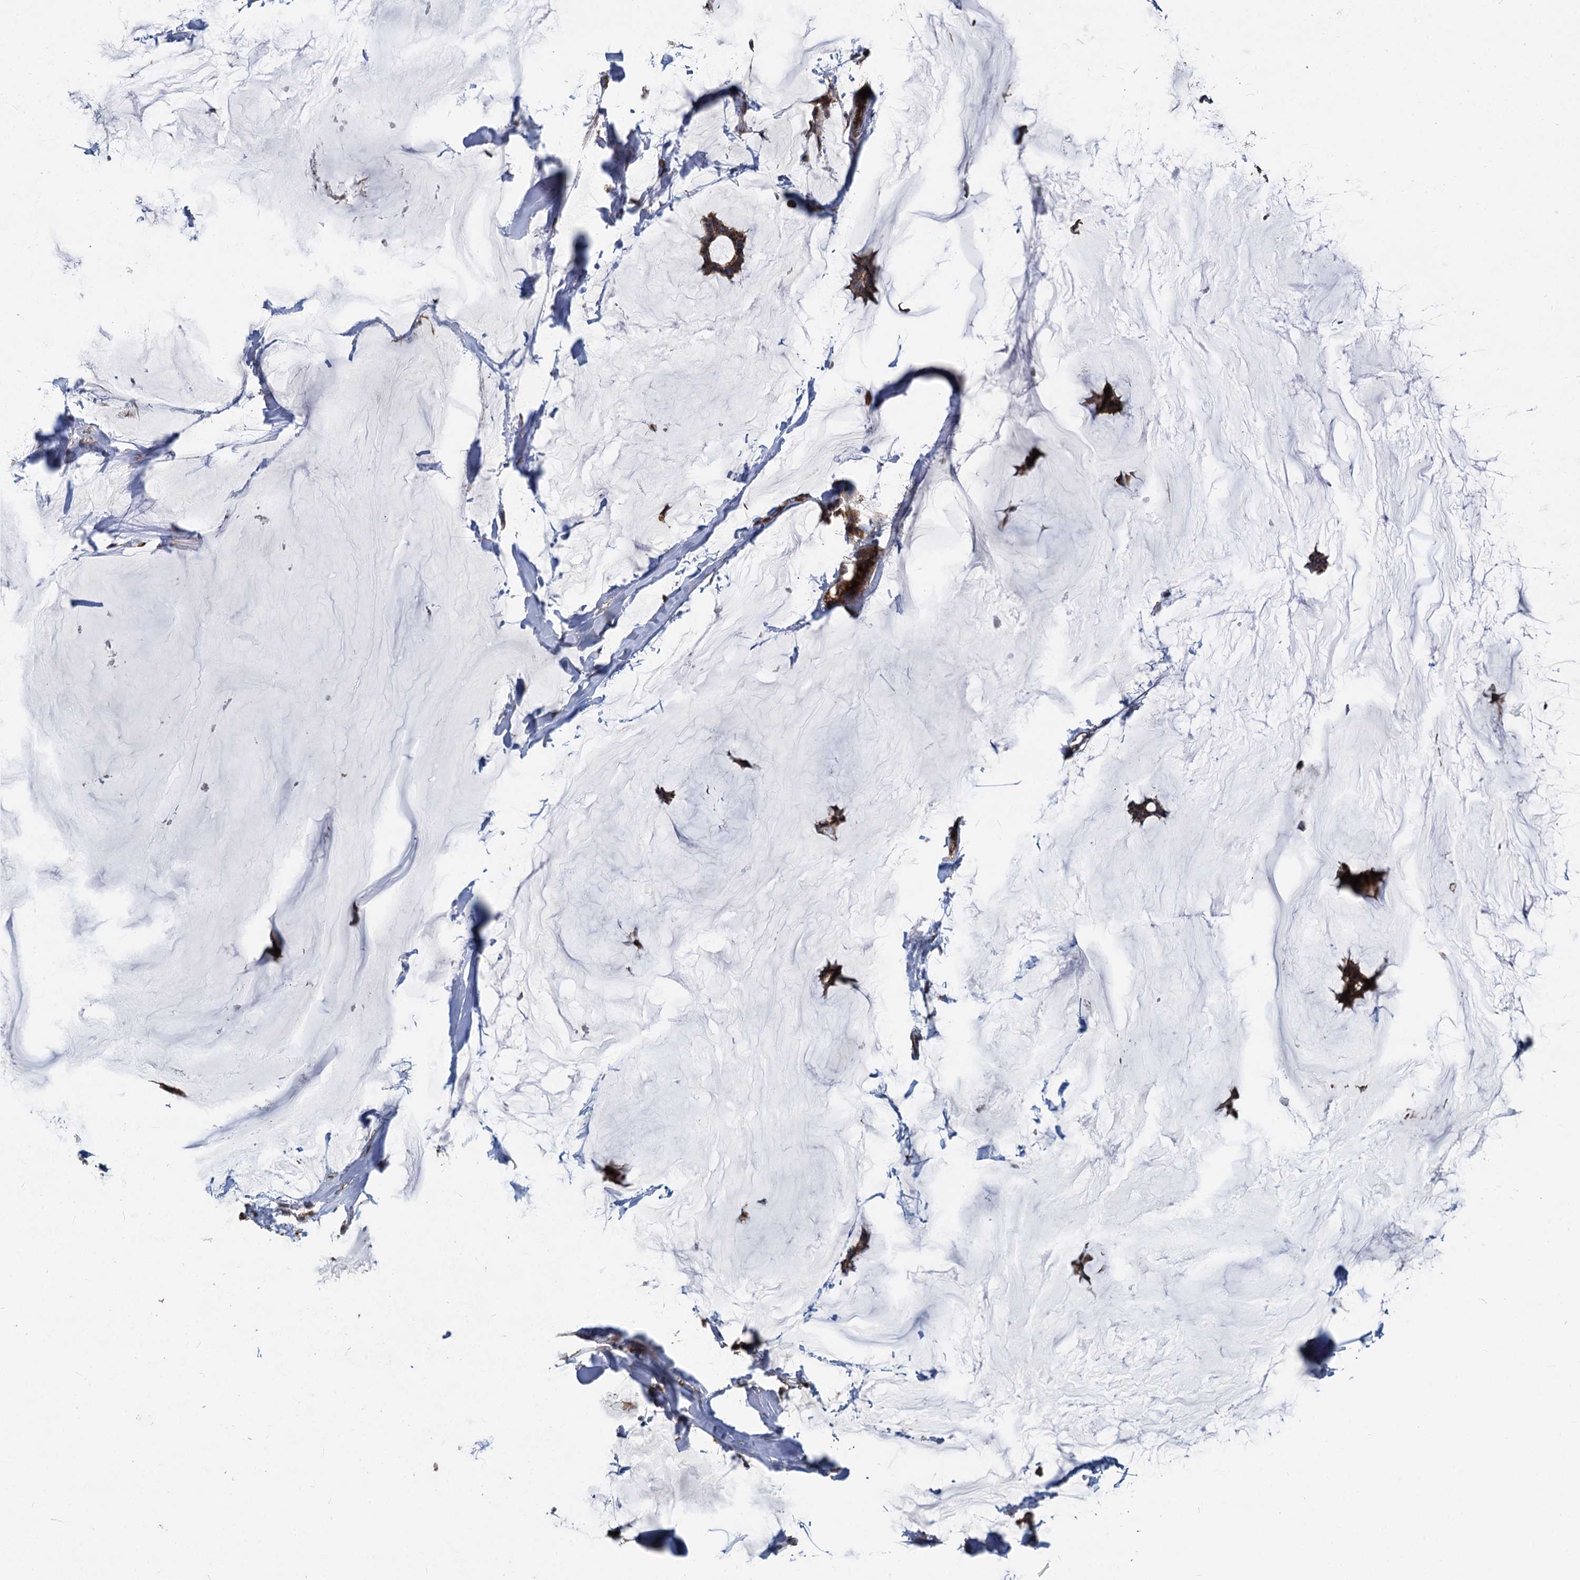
{"staining": {"intensity": "strong", "quantity": ">75%", "location": "cytoplasmic/membranous"}, "tissue": "breast cancer", "cell_type": "Tumor cells", "image_type": "cancer", "snomed": [{"axis": "morphology", "description": "Duct carcinoma"}, {"axis": "topography", "description": "Breast"}], "caption": "A high amount of strong cytoplasmic/membranous positivity is seen in approximately >75% of tumor cells in breast cancer (infiltrating ductal carcinoma) tissue.", "gene": "STIM1", "patient": {"sex": "female", "age": 93}}